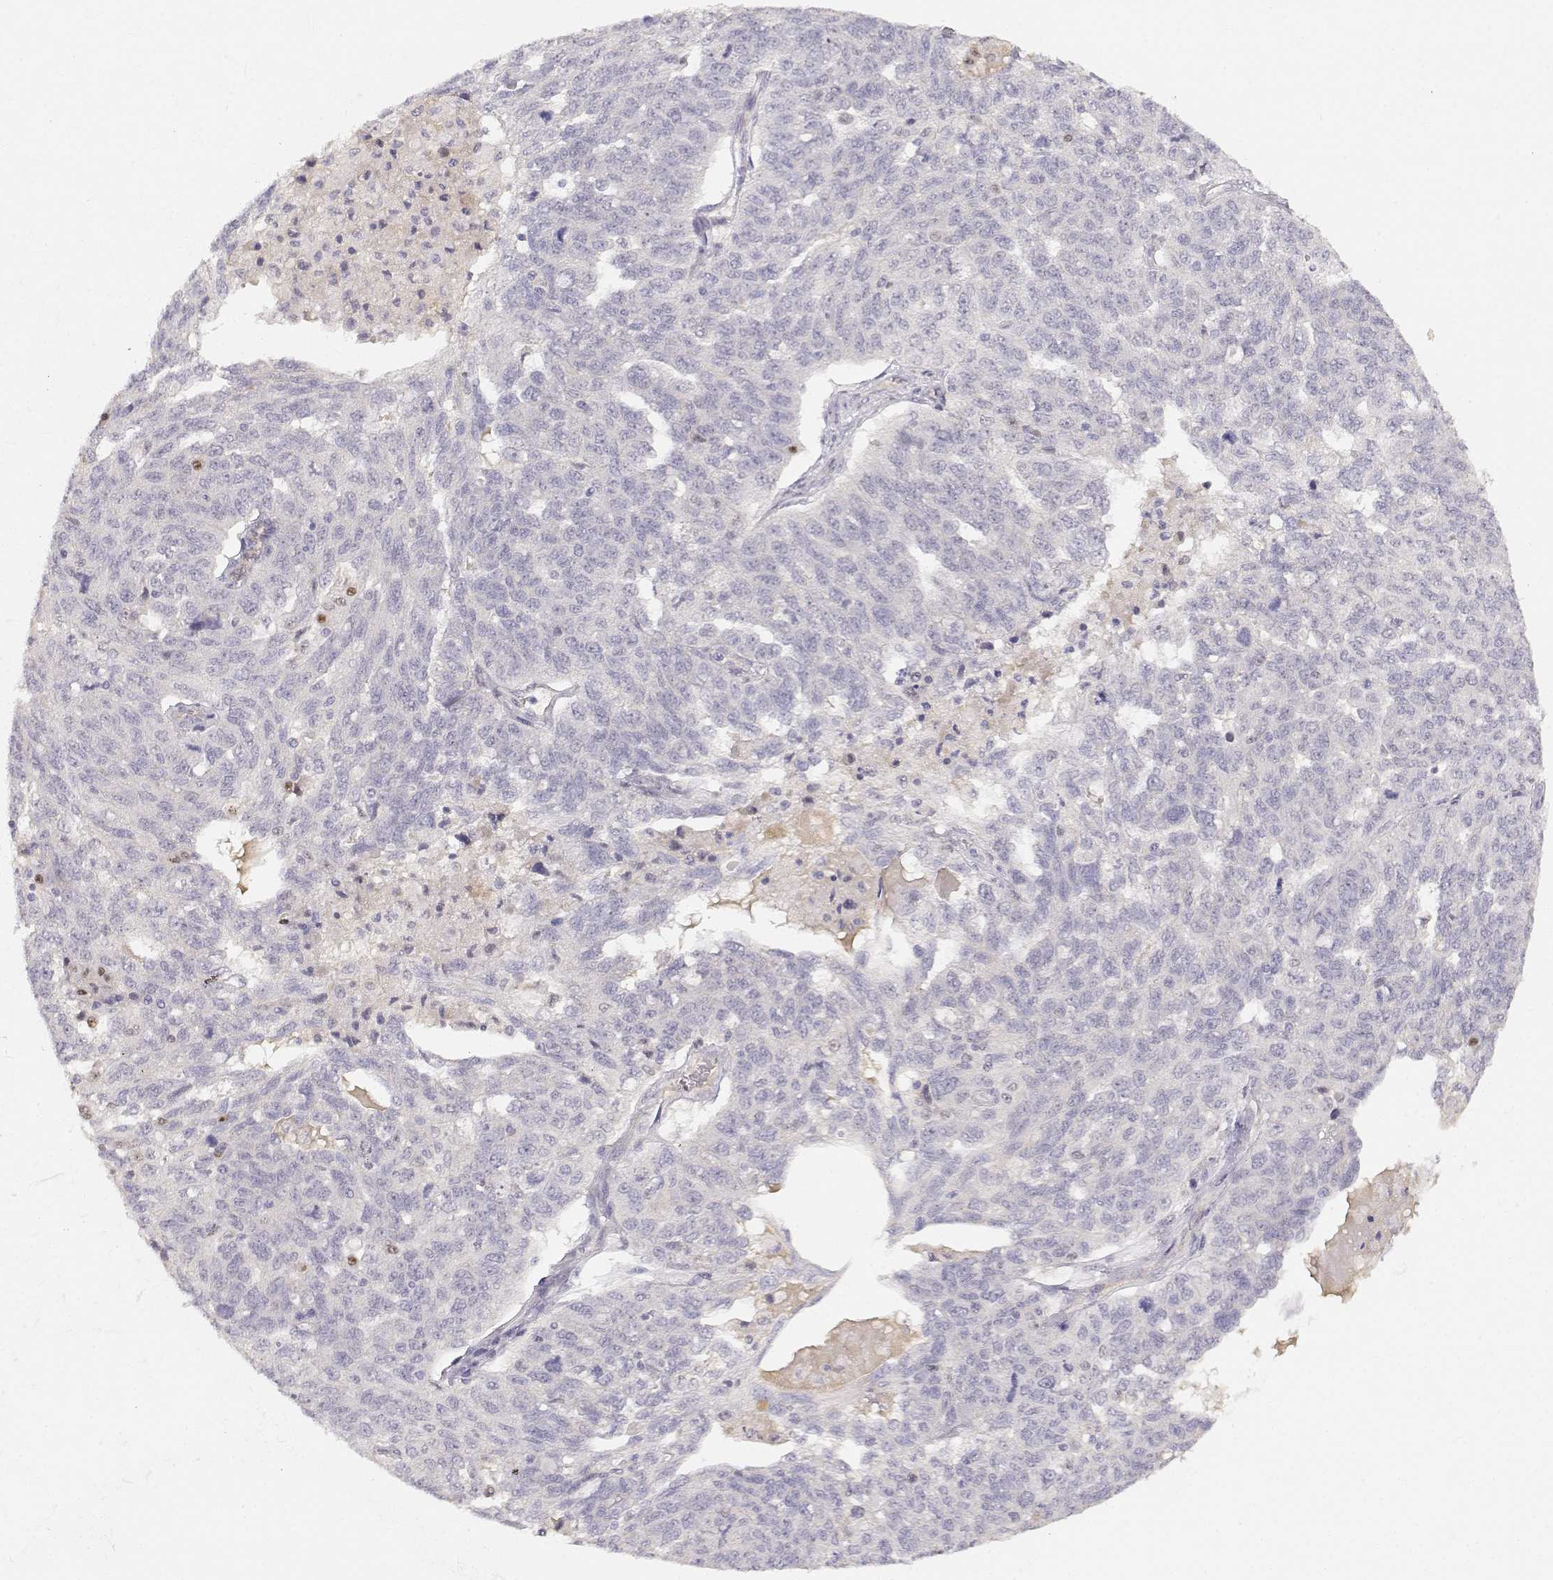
{"staining": {"intensity": "negative", "quantity": "none", "location": "none"}, "tissue": "ovarian cancer", "cell_type": "Tumor cells", "image_type": "cancer", "snomed": [{"axis": "morphology", "description": "Cystadenocarcinoma, serous, NOS"}, {"axis": "topography", "description": "Ovary"}], "caption": "IHC histopathology image of neoplastic tissue: human ovarian serous cystadenocarcinoma stained with DAB displays no significant protein expression in tumor cells. Nuclei are stained in blue.", "gene": "EAF2", "patient": {"sex": "female", "age": 71}}